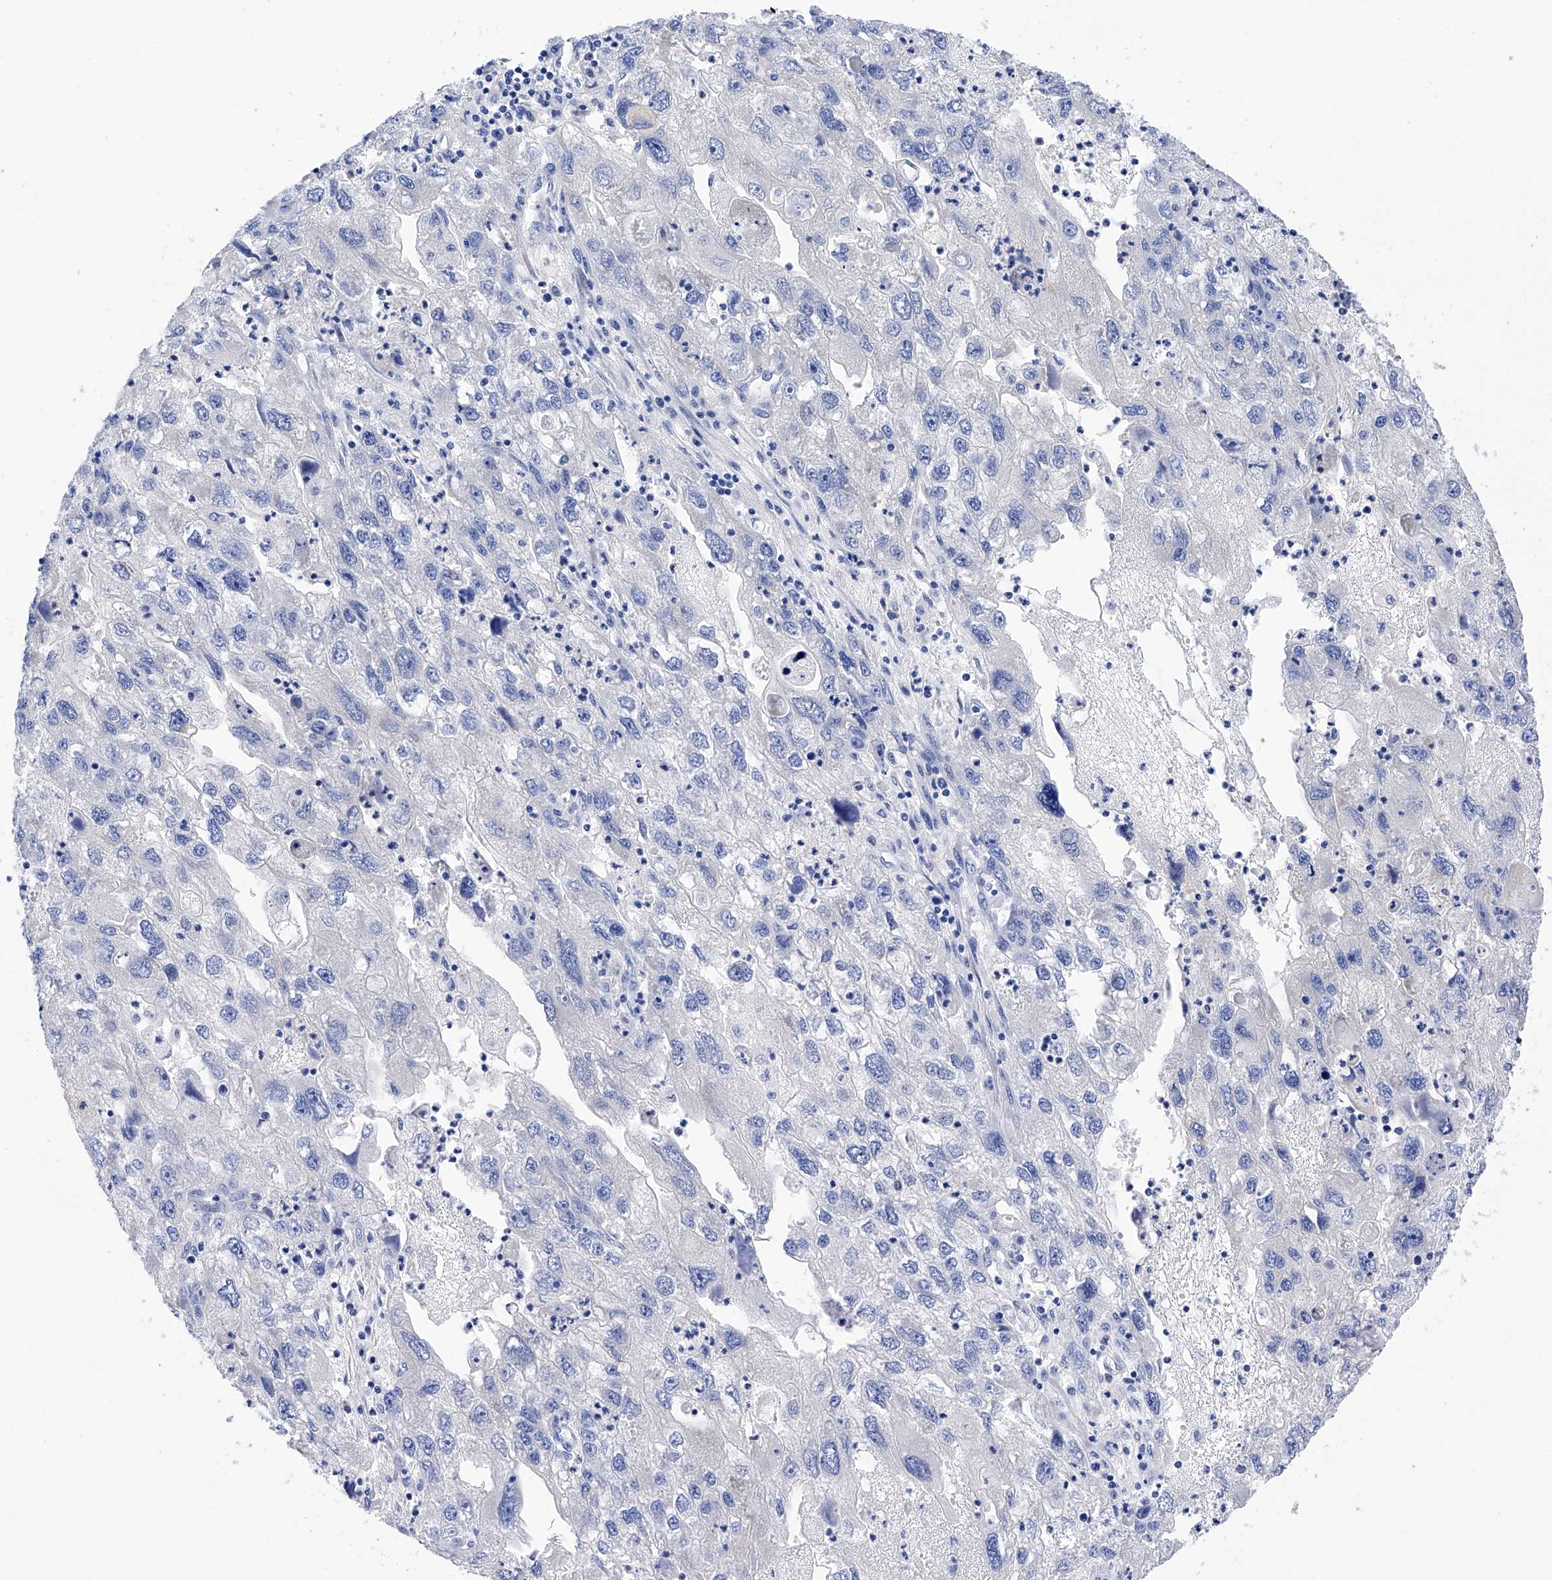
{"staining": {"intensity": "negative", "quantity": "none", "location": "none"}, "tissue": "endometrial cancer", "cell_type": "Tumor cells", "image_type": "cancer", "snomed": [{"axis": "morphology", "description": "Adenocarcinoma, NOS"}, {"axis": "topography", "description": "Endometrium"}], "caption": "Tumor cells are negative for protein expression in human endometrial cancer.", "gene": "PDIA5", "patient": {"sex": "female", "age": 49}}